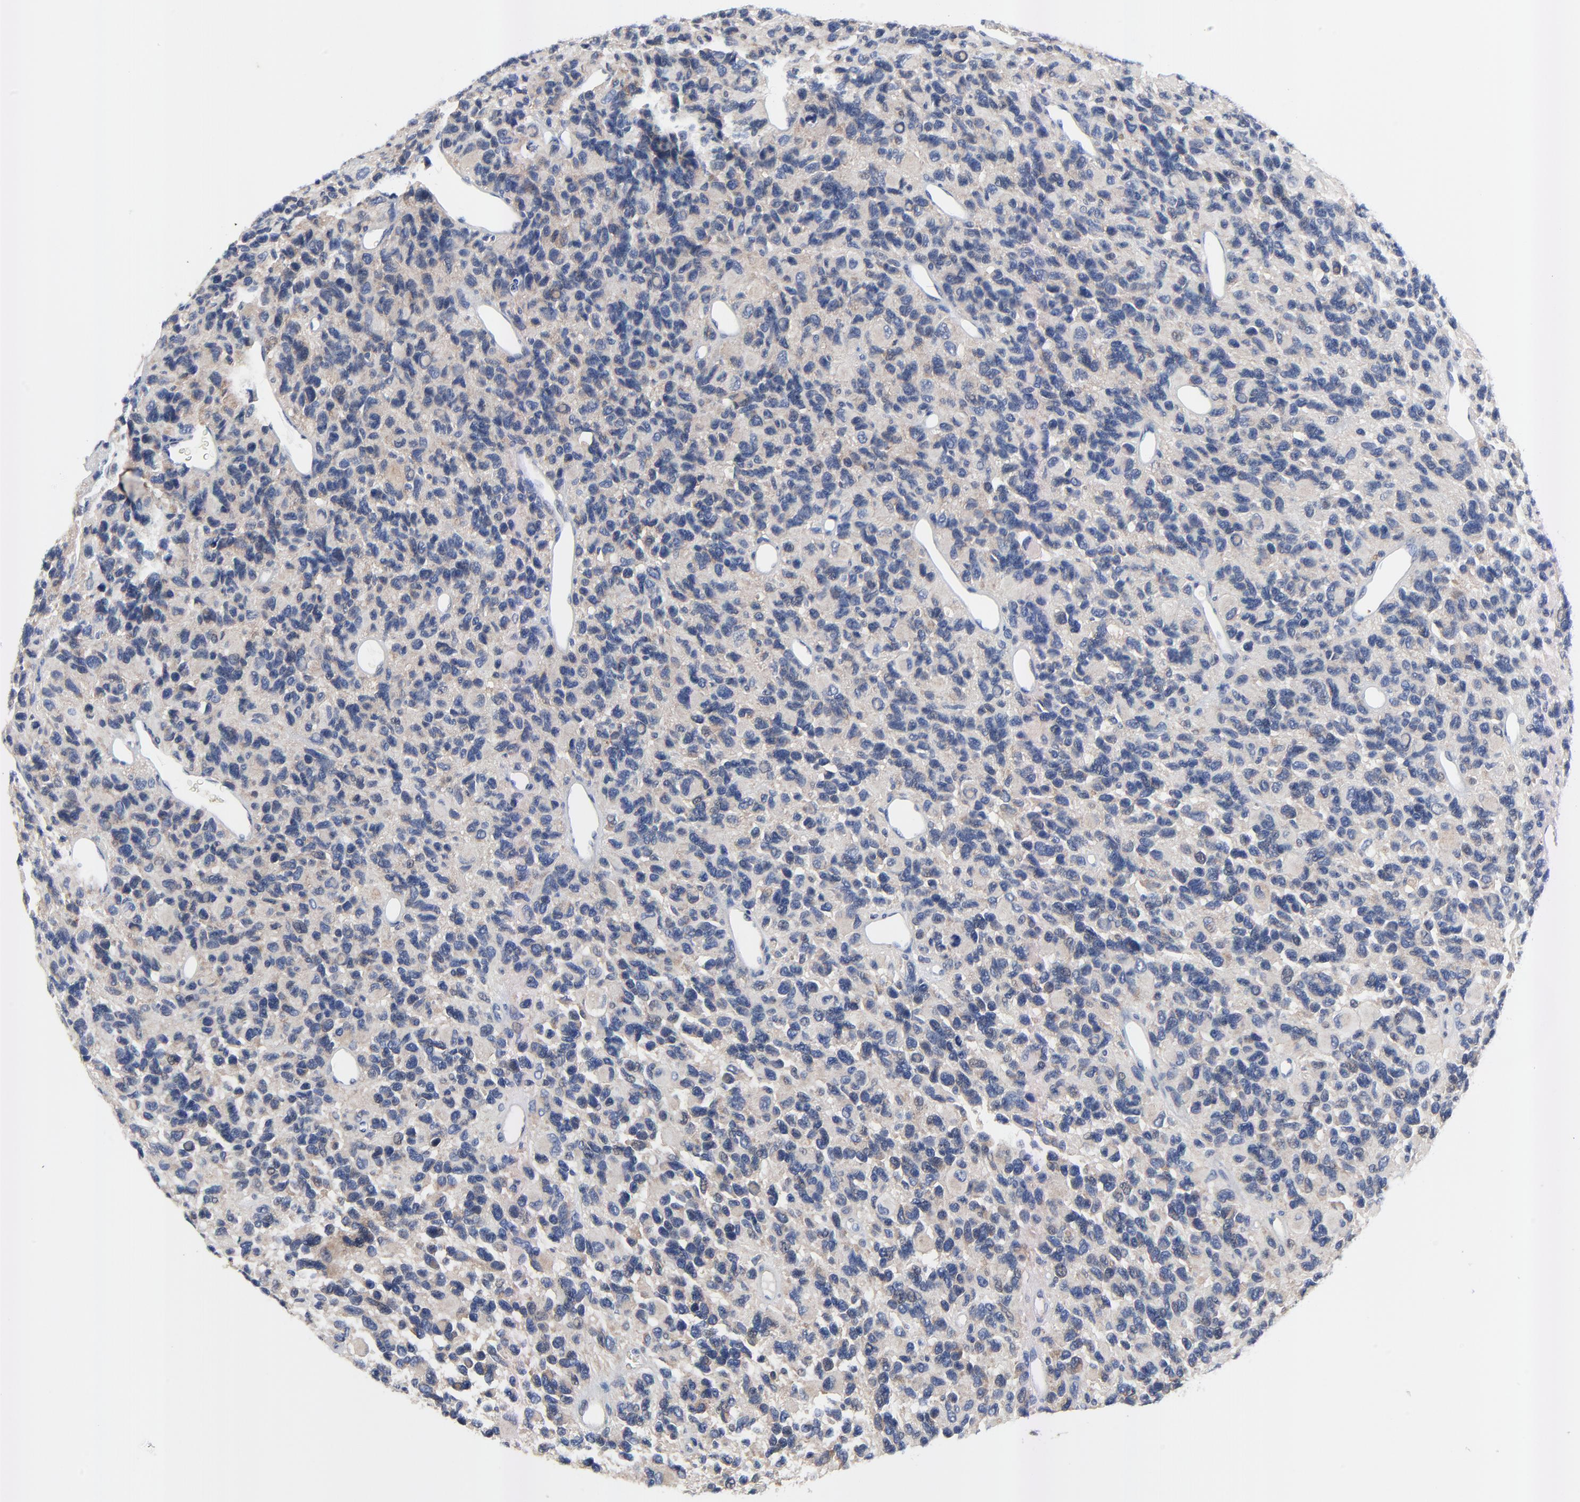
{"staining": {"intensity": "weak", "quantity": "<25%", "location": "cytoplasmic/membranous"}, "tissue": "glioma", "cell_type": "Tumor cells", "image_type": "cancer", "snomed": [{"axis": "morphology", "description": "Glioma, malignant, High grade"}, {"axis": "topography", "description": "Brain"}], "caption": "This is an immunohistochemistry (IHC) photomicrograph of glioma. There is no staining in tumor cells.", "gene": "VAV2", "patient": {"sex": "male", "age": 77}}